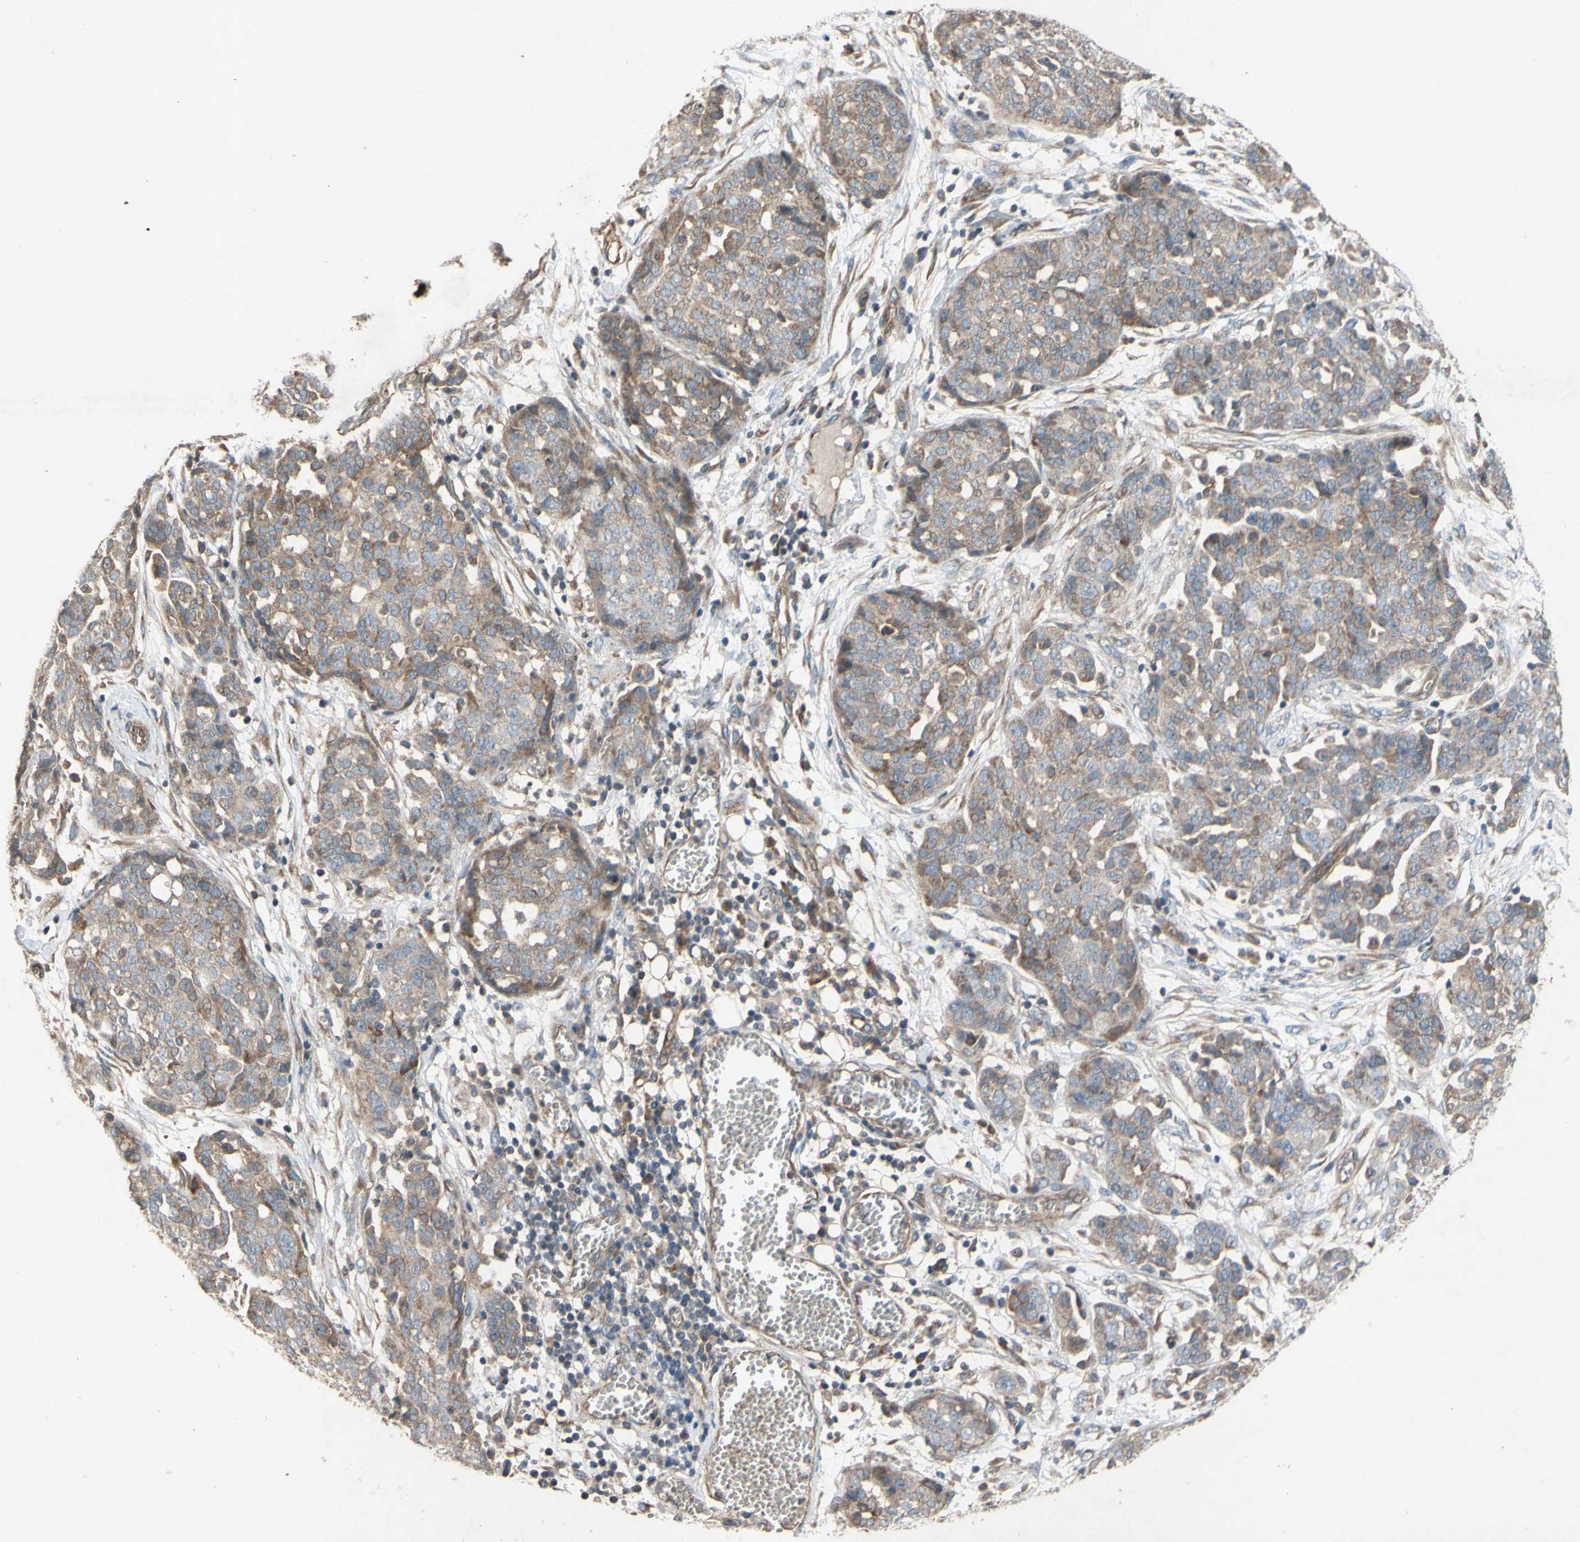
{"staining": {"intensity": "weak", "quantity": ">75%", "location": "cytoplasmic/membranous"}, "tissue": "ovarian cancer", "cell_type": "Tumor cells", "image_type": "cancer", "snomed": [{"axis": "morphology", "description": "Cystadenocarcinoma, serous, NOS"}, {"axis": "topography", "description": "Soft tissue"}, {"axis": "topography", "description": "Ovary"}], "caption": "Immunohistochemistry (IHC) (DAB) staining of human ovarian cancer (serous cystadenocarcinoma) displays weak cytoplasmic/membranous protein staining in about >75% of tumor cells.", "gene": "TST", "patient": {"sex": "female", "age": 57}}